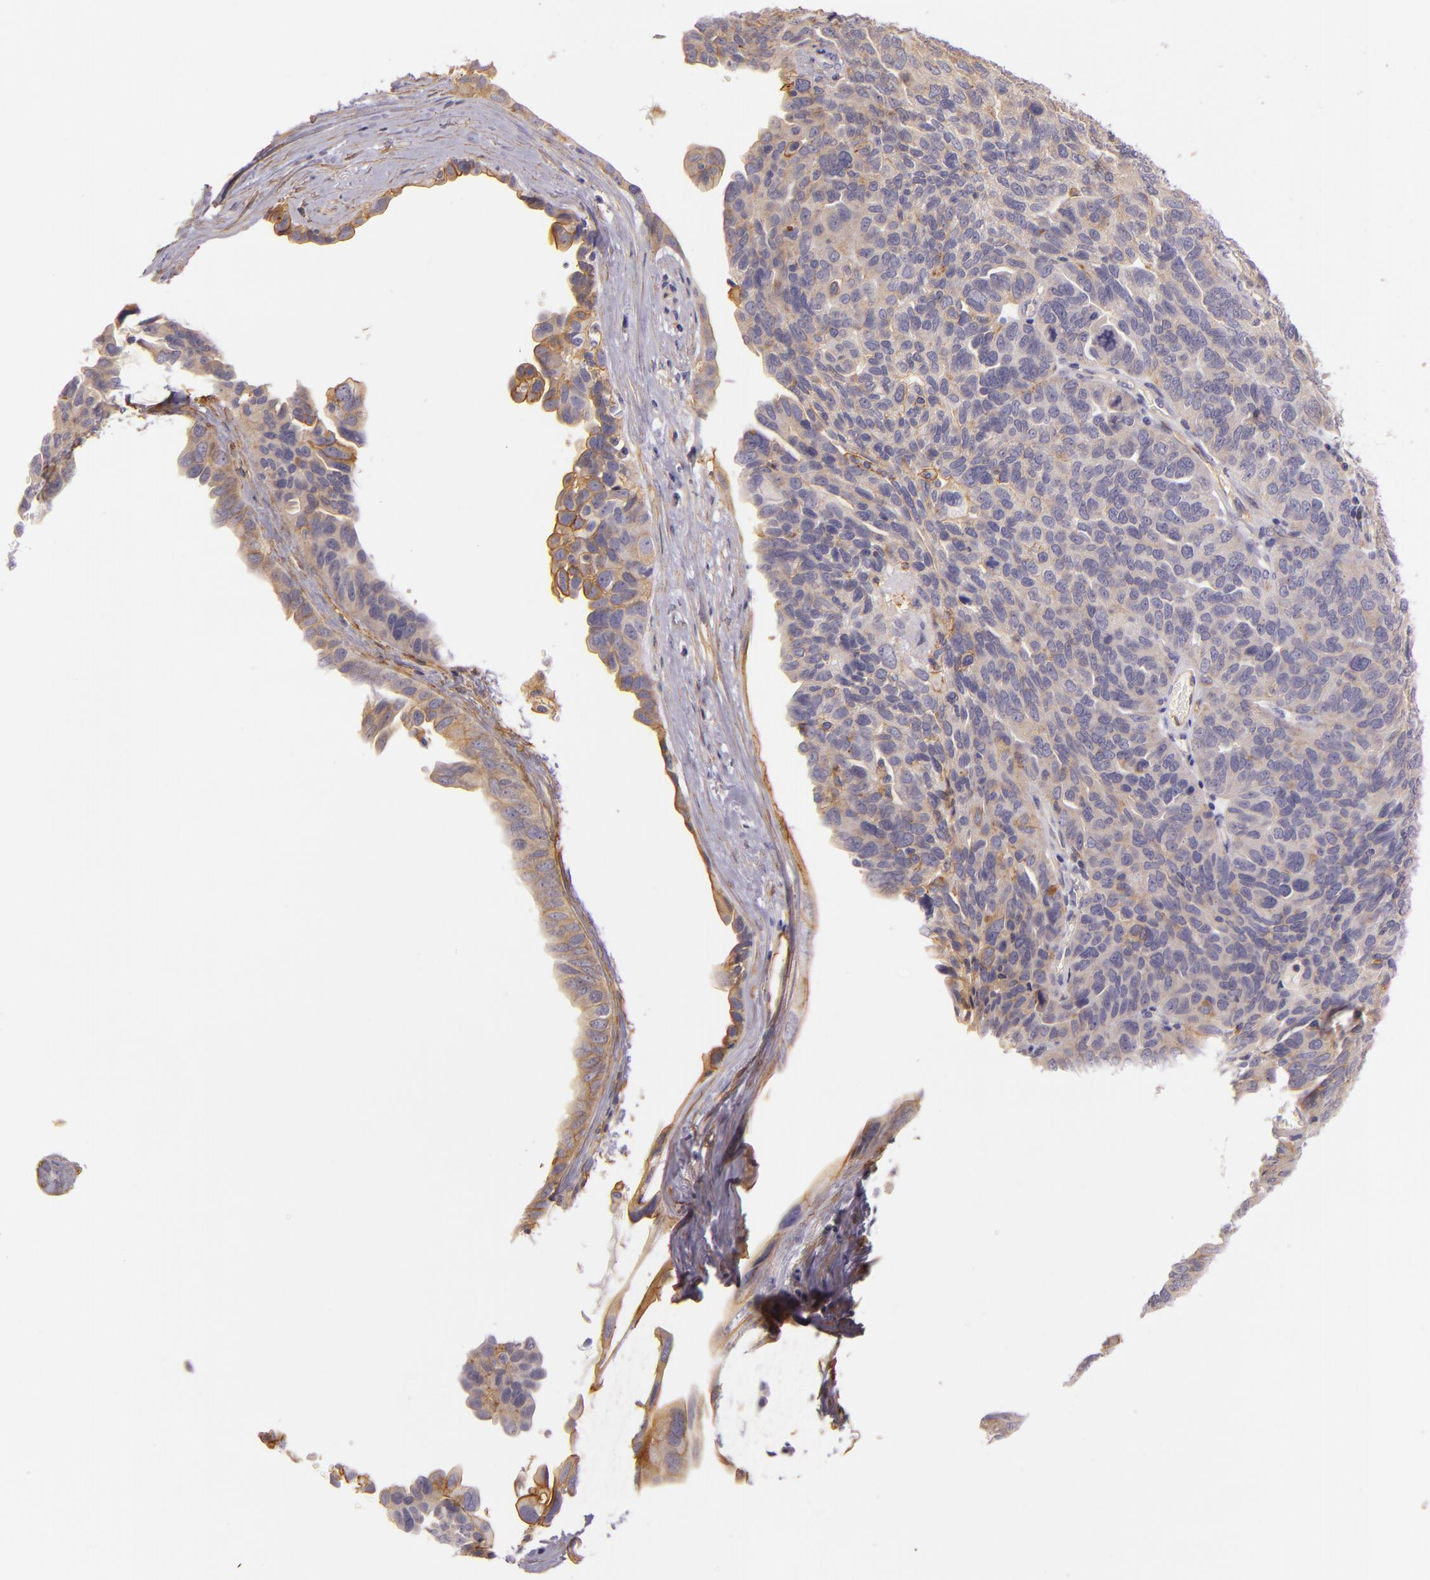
{"staining": {"intensity": "moderate", "quantity": "<25%", "location": "cytoplasmic/membranous"}, "tissue": "ovarian cancer", "cell_type": "Tumor cells", "image_type": "cancer", "snomed": [{"axis": "morphology", "description": "Cystadenocarcinoma, serous, NOS"}, {"axis": "topography", "description": "Ovary"}], "caption": "Human ovarian serous cystadenocarcinoma stained for a protein (brown) exhibits moderate cytoplasmic/membranous positive staining in about <25% of tumor cells.", "gene": "CTSF", "patient": {"sex": "female", "age": 64}}